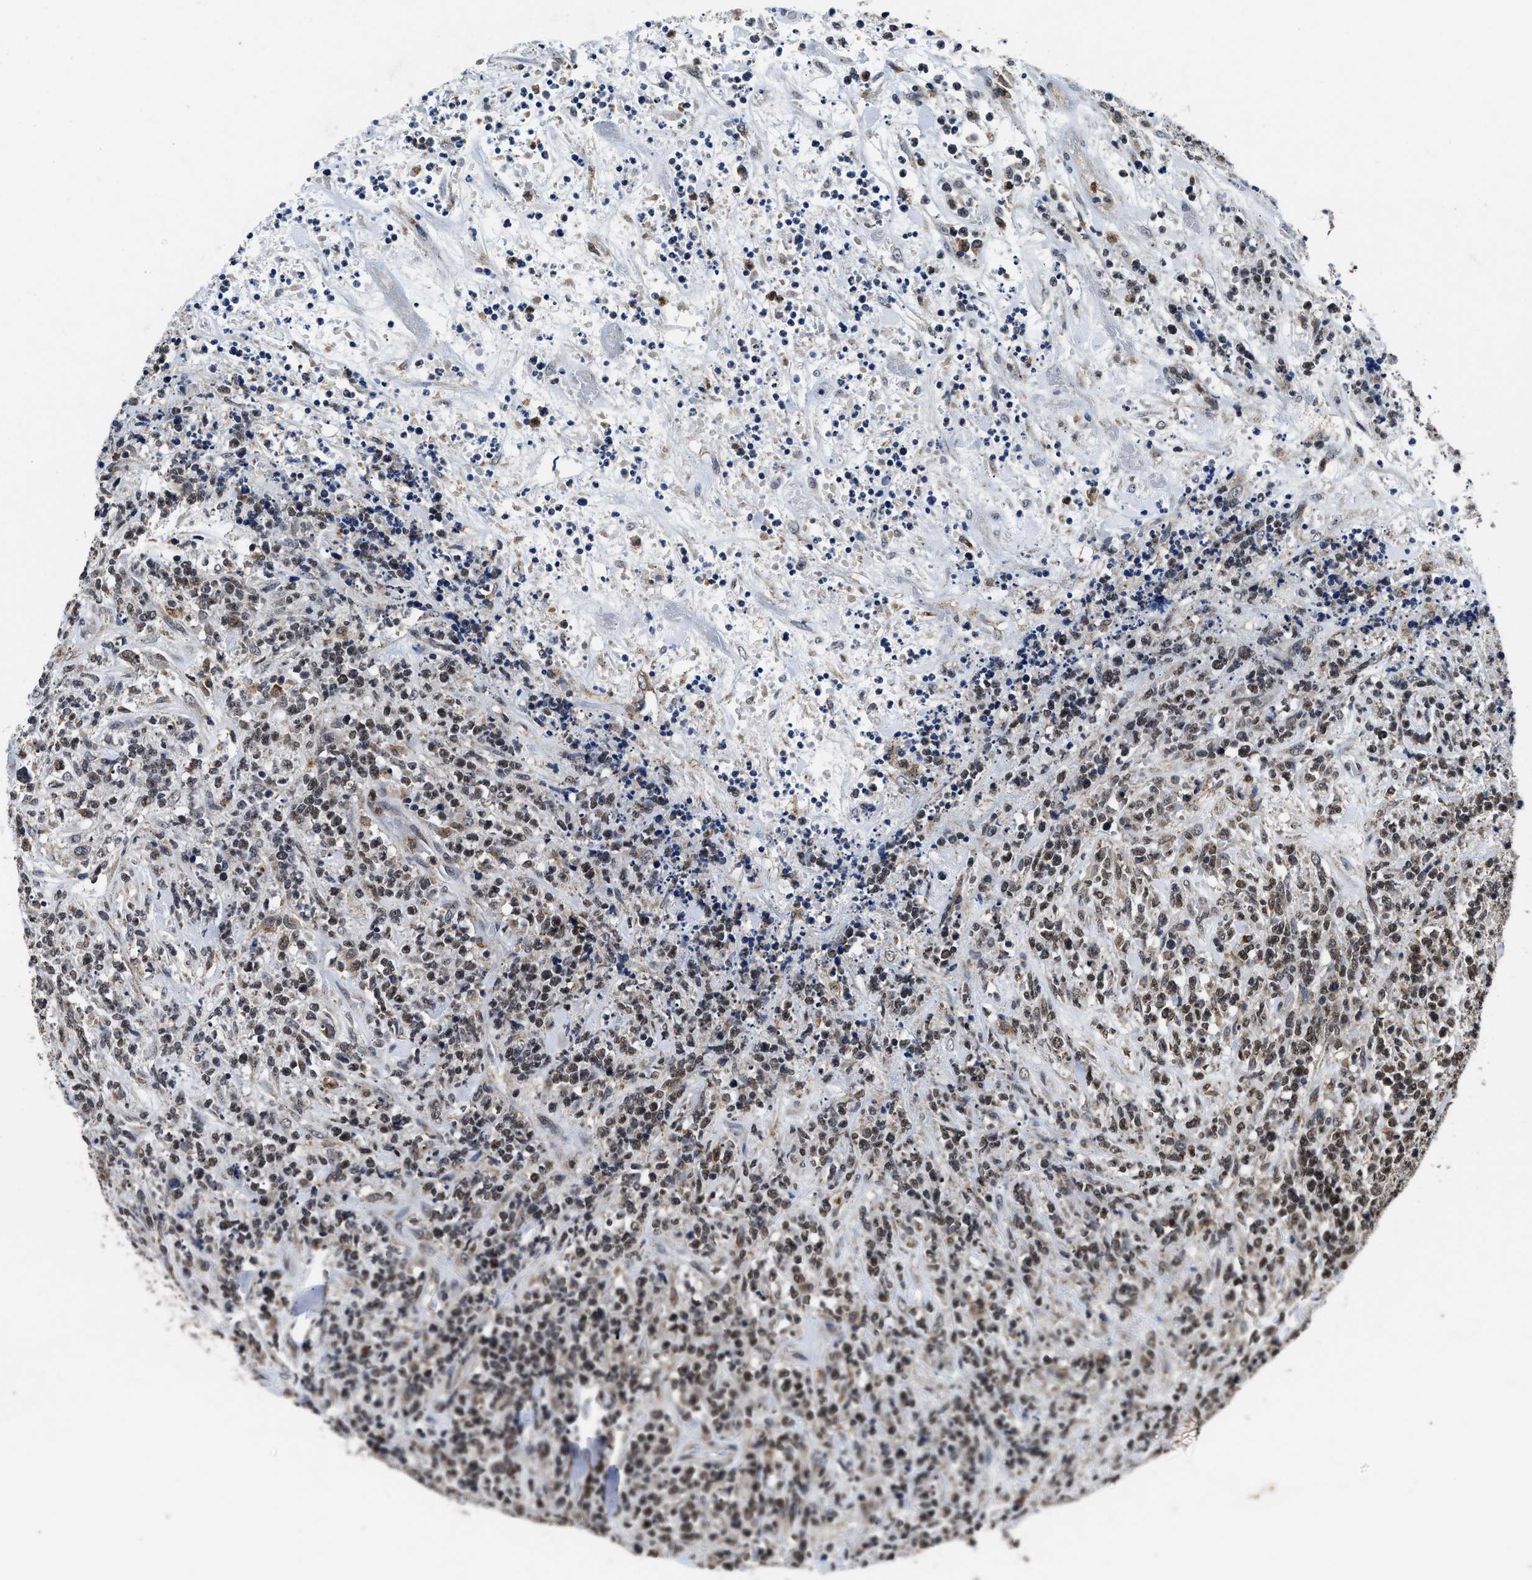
{"staining": {"intensity": "weak", "quantity": ">75%", "location": "nuclear"}, "tissue": "lymphoma", "cell_type": "Tumor cells", "image_type": "cancer", "snomed": [{"axis": "morphology", "description": "Malignant lymphoma, non-Hodgkin's type, High grade"}, {"axis": "topography", "description": "Soft tissue"}], "caption": "Protein staining of high-grade malignant lymphoma, non-Hodgkin's type tissue demonstrates weak nuclear positivity in about >75% of tumor cells. (IHC, brightfield microscopy, high magnification).", "gene": "ACOX1", "patient": {"sex": "male", "age": 18}}